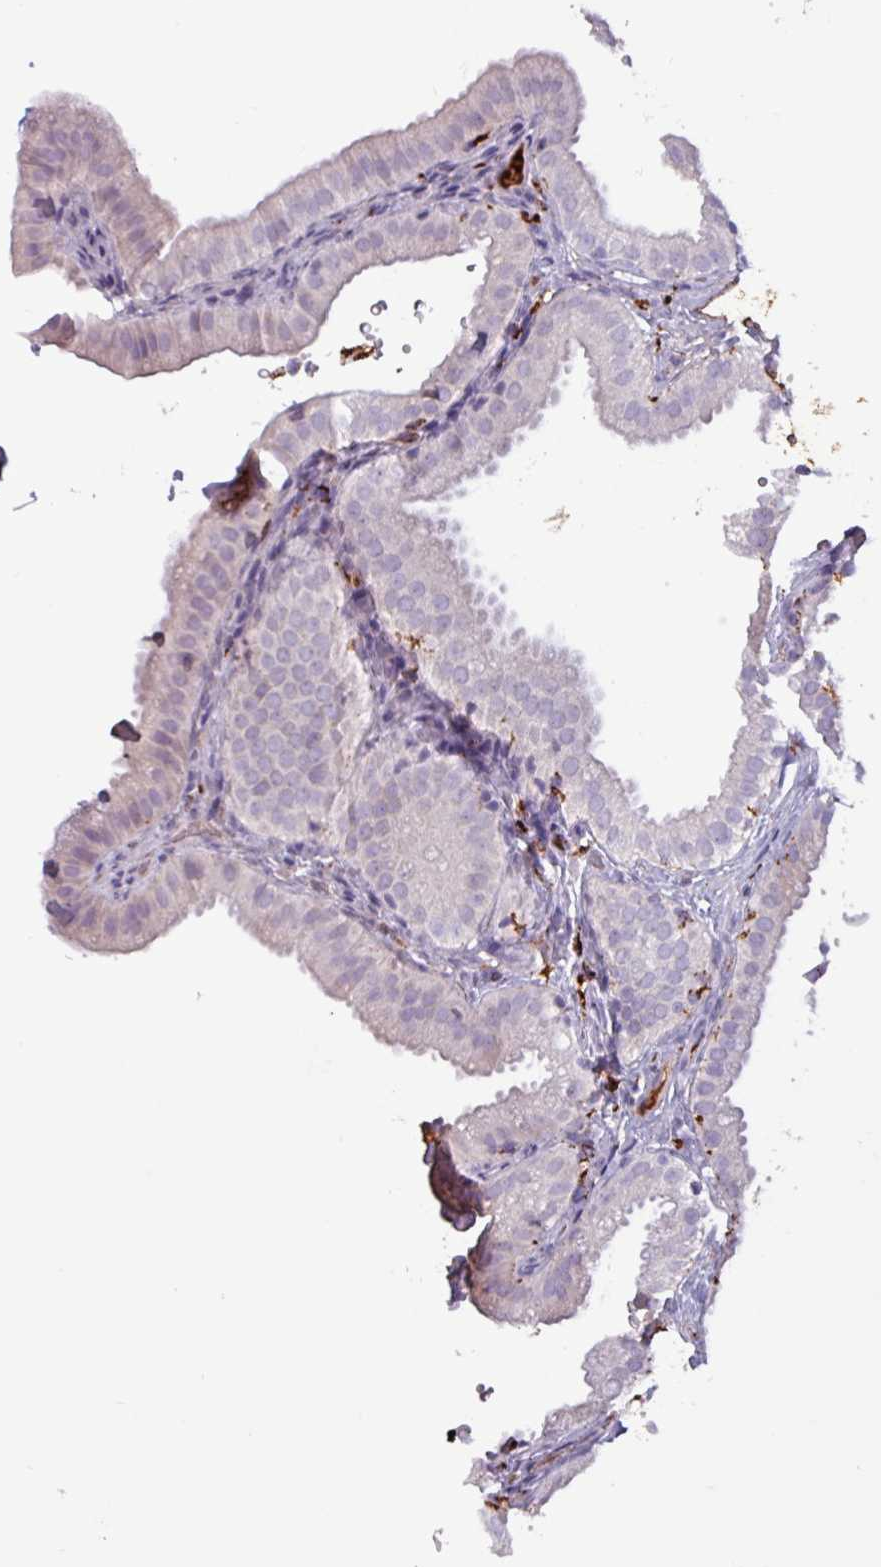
{"staining": {"intensity": "strong", "quantity": "<25%", "location": "cytoplasmic/membranous"}, "tissue": "gallbladder", "cell_type": "Glandular cells", "image_type": "normal", "snomed": [{"axis": "morphology", "description": "Normal tissue, NOS"}, {"axis": "topography", "description": "Gallbladder"}], "caption": "Protein analysis of benign gallbladder exhibits strong cytoplasmic/membranous staining in about <25% of glandular cells.", "gene": "PLIN2", "patient": {"sex": "female", "age": 61}}